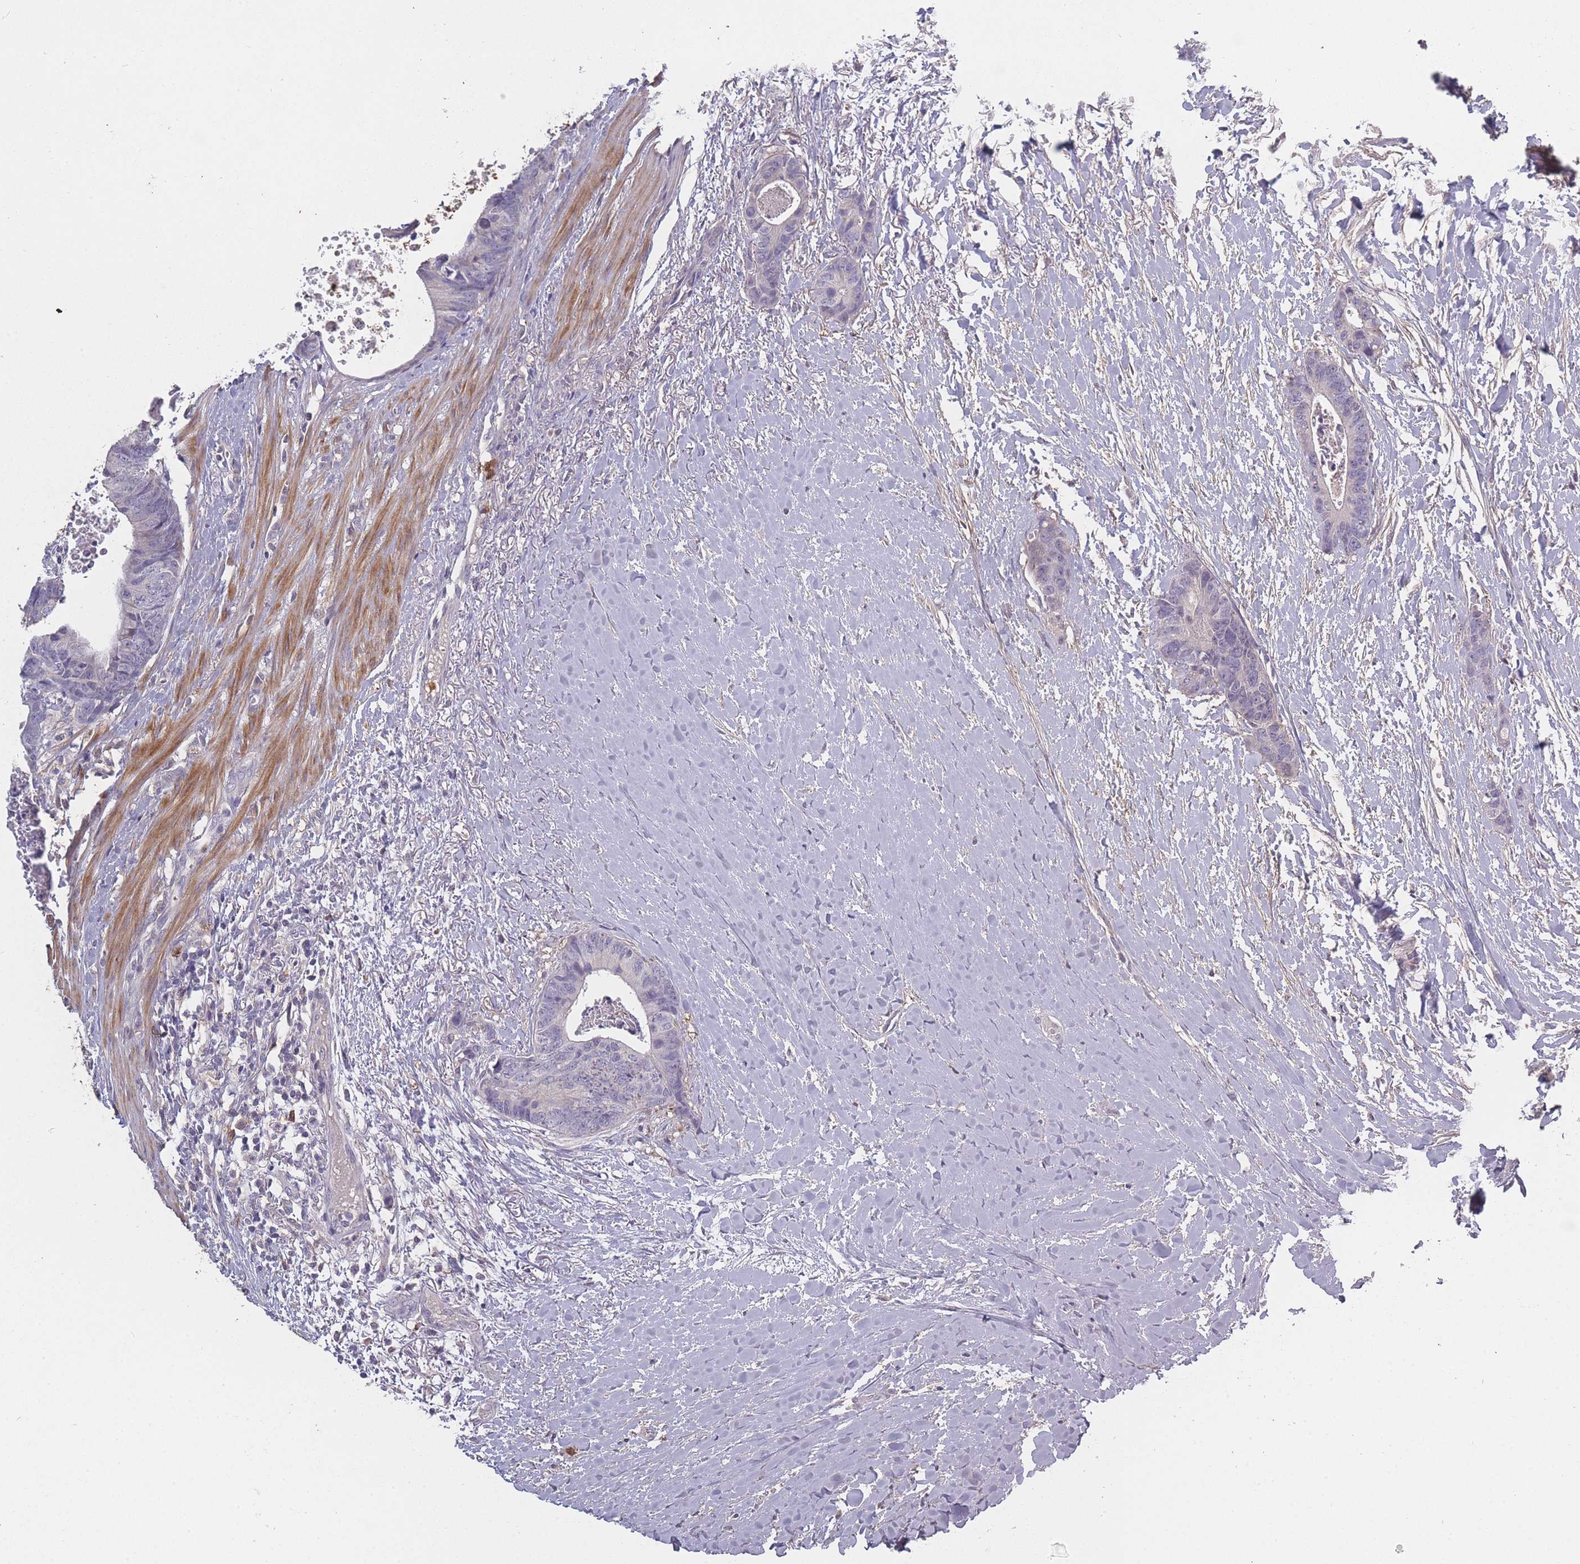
{"staining": {"intensity": "negative", "quantity": "none", "location": "none"}, "tissue": "colorectal cancer", "cell_type": "Tumor cells", "image_type": "cancer", "snomed": [{"axis": "morphology", "description": "Adenocarcinoma, NOS"}, {"axis": "topography", "description": "Colon"}], "caption": "Immunohistochemistry (IHC) of colorectal cancer reveals no positivity in tumor cells.", "gene": "BST1", "patient": {"sex": "female", "age": 57}}